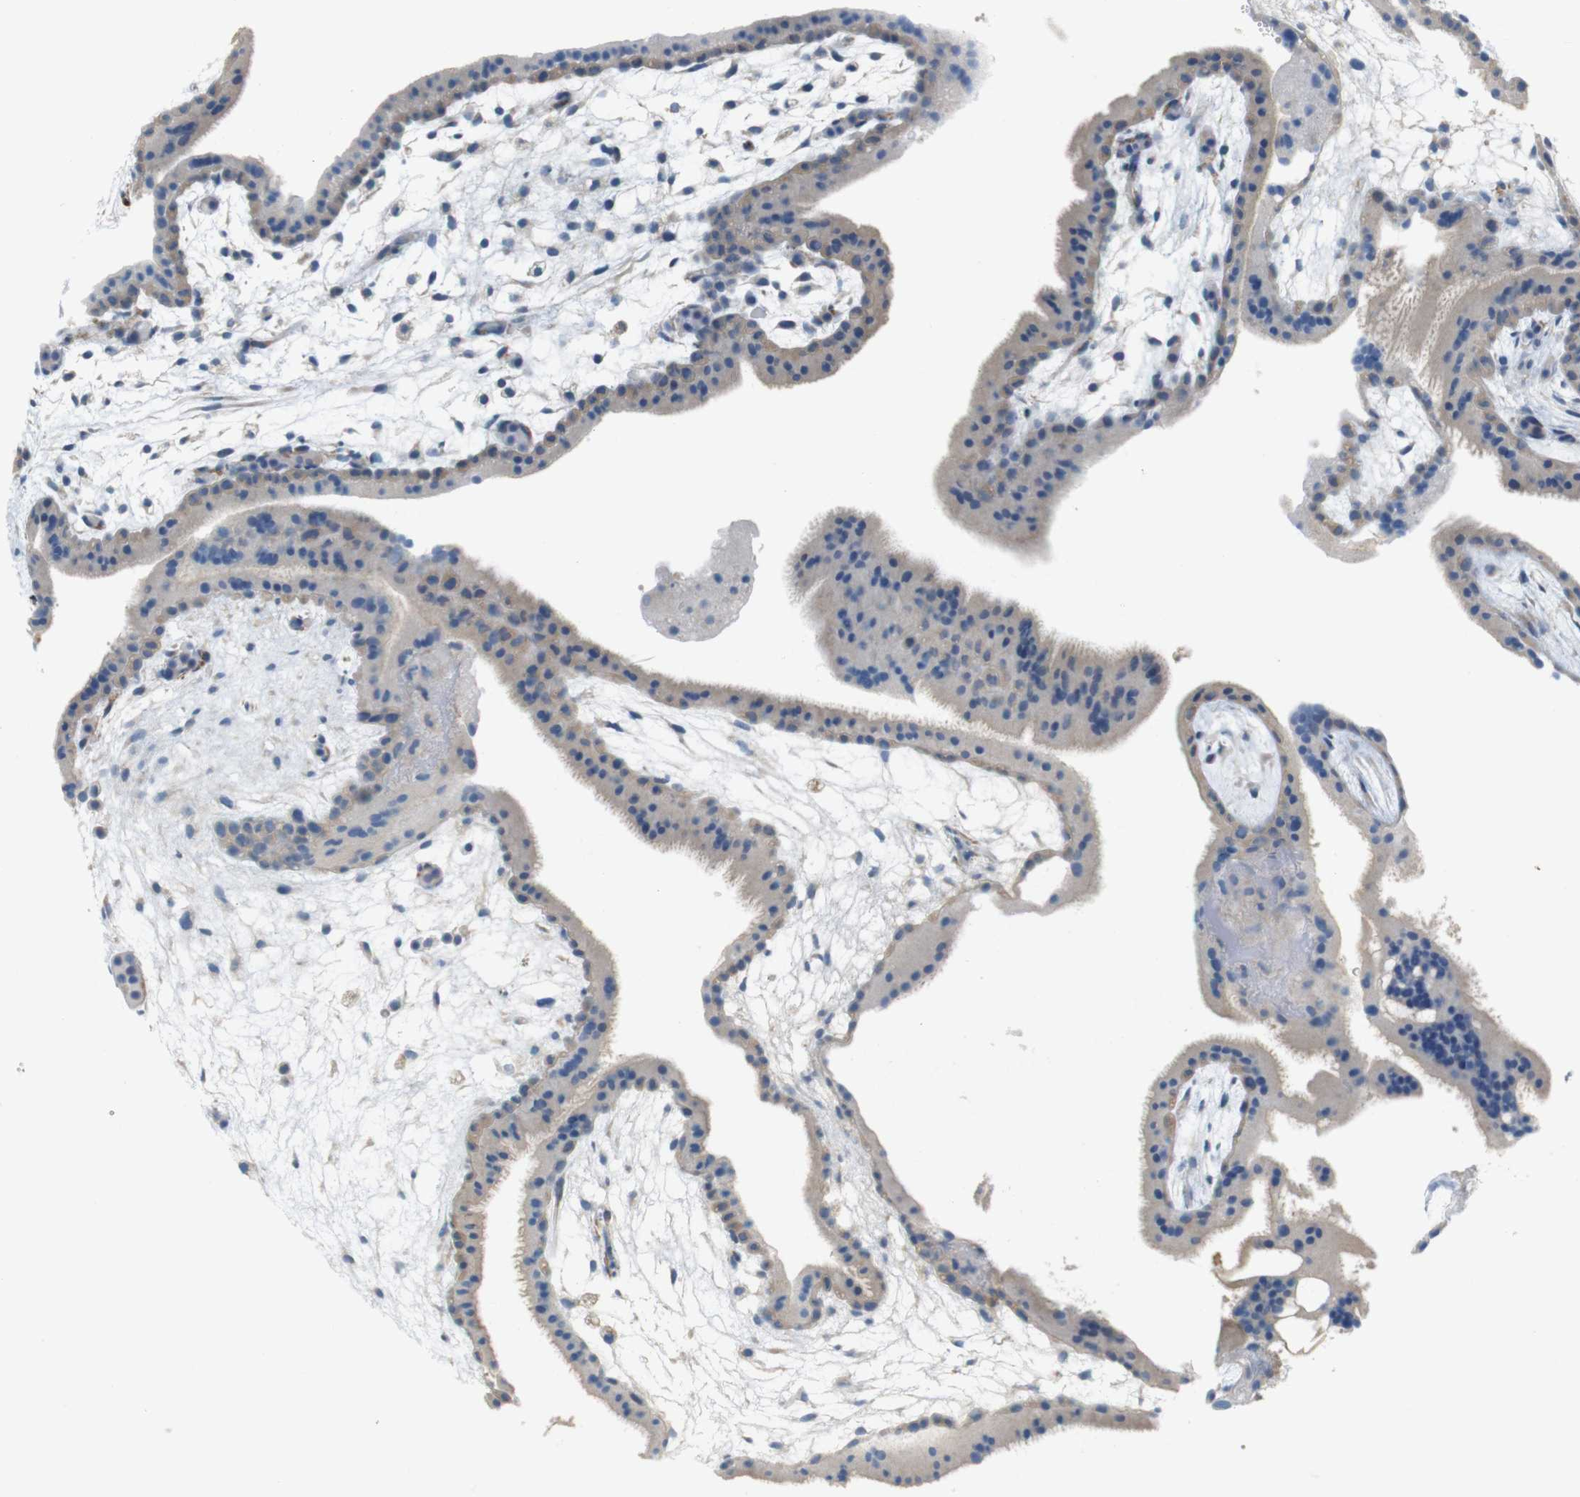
{"staining": {"intensity": "negative", "quantity": "none", "location": "none"}, "tissue": "placenta", "cell_type": "Decidual cells", "image_type": "normal", "snomed": [{"axis": "morphology", "description": "Normal tissue, NOS"}, {"axis": "topography", "description": "Placenta"}], "caption": "High magnification brightfield microscopy of benign placenta stained with DAB (brown) and counterstained with hematoxylin (blue): decidual cells show no significant staining. Brightfield microscopy of immunohistochemistry stained with DAB (3,3'-diaminobenzidine) (brown) and hematoxylin (blue), captured at high magnification.", "gene": "LRRK2", "patient": {"sex": "female", "age": 19}}